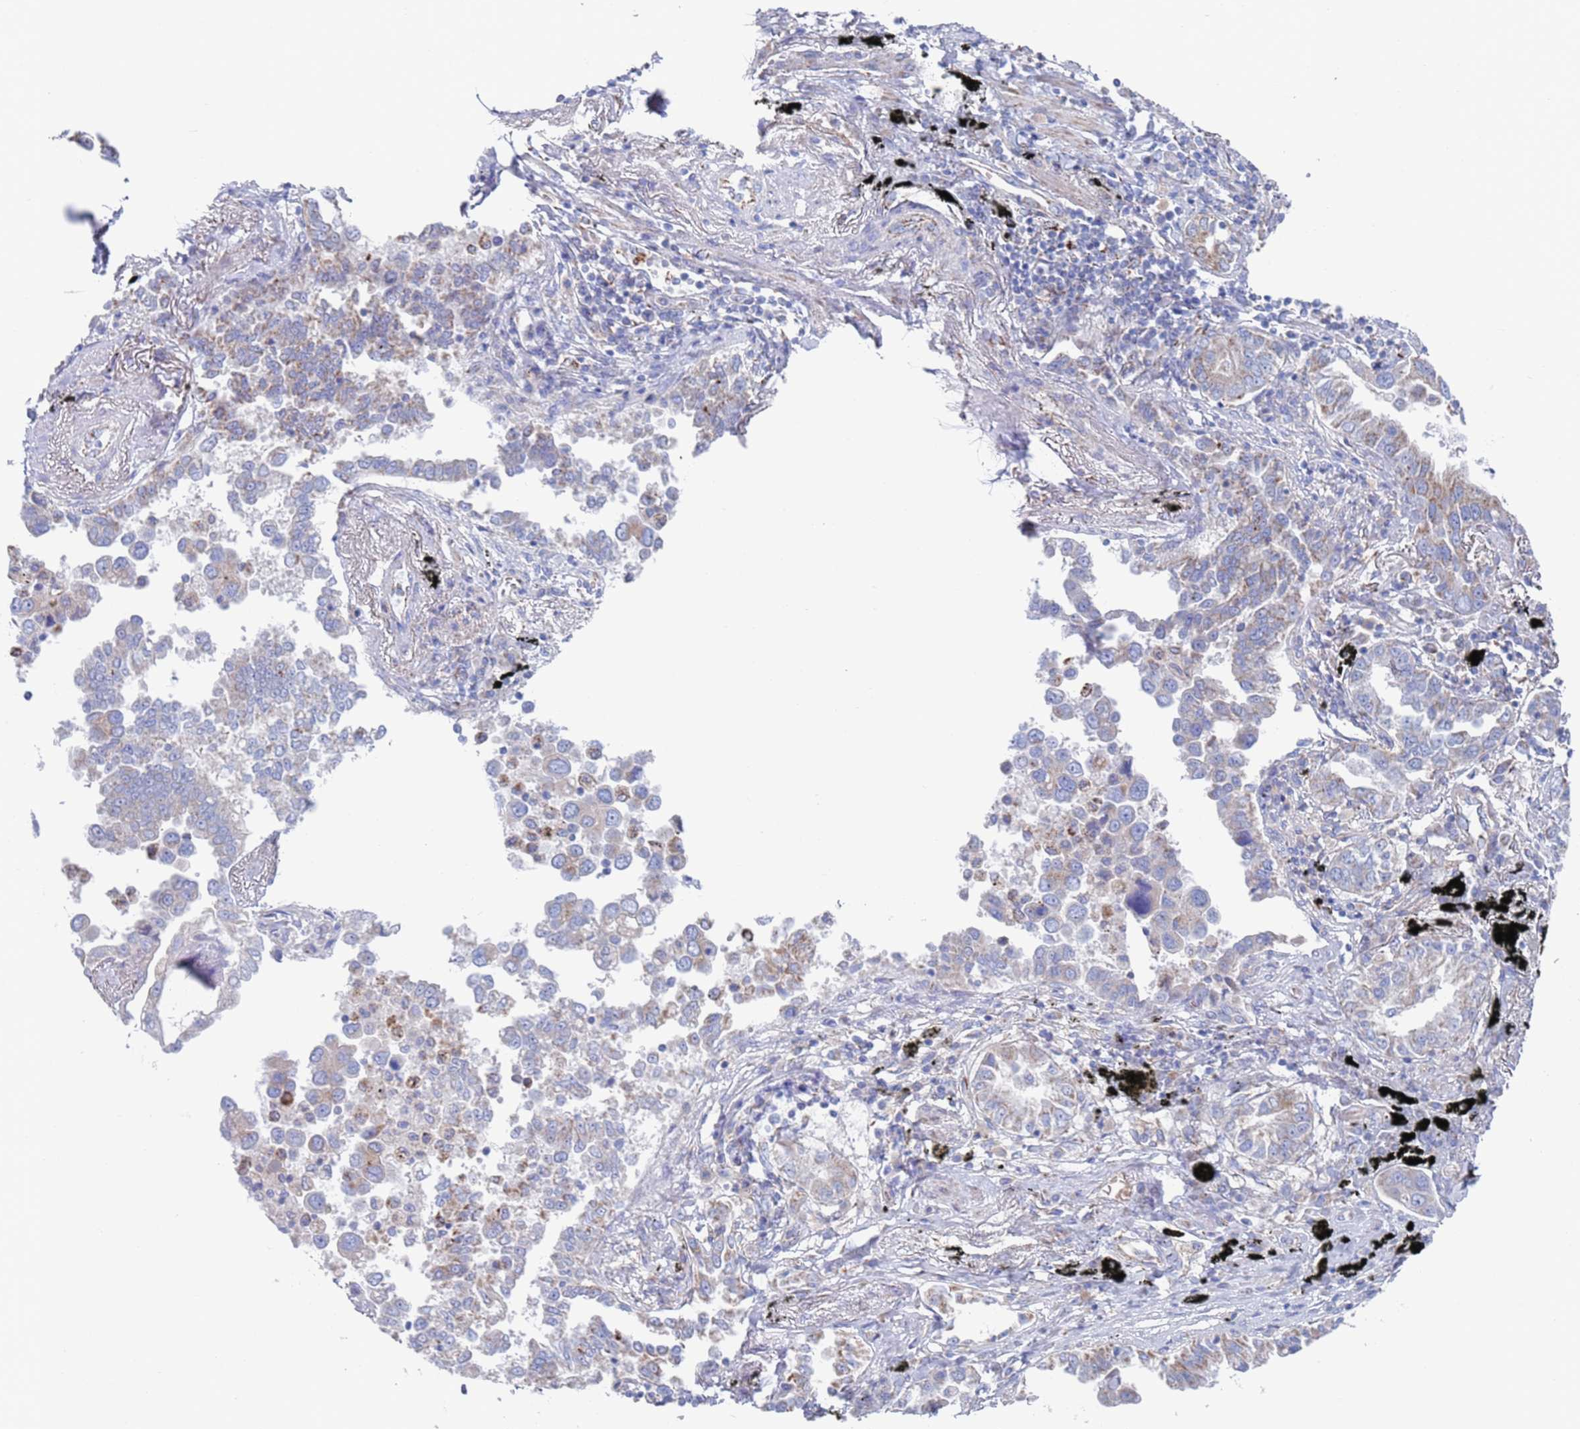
{"staining": {"intensity": "weak", "quantity": "25%-75%", "location": "cytoplasmic/membranous"}, "tissue": "lung cancer", "cell_type": "Tumor cells", "image_type": "cancer", "snomed": [{"axis": "morphology", "description": "Adenocarcinoma, NOS"}, {"axis": "topography", "description": "Lung"}], "caption": "Adenocarcinoma (lung) stained with DAB (3,3'-diaminobenzidine) immunohistochemistry (IHC) displays low levels of weak cytoplasmic/membranous staining in approximately 25%-75% of tumor cells. Immunohistochemistry (ihc) stains the protein in brown and the nuclei are stained blue.", "gene": "CHCHD6", "patient": {"sex": "male", "age": 67}}